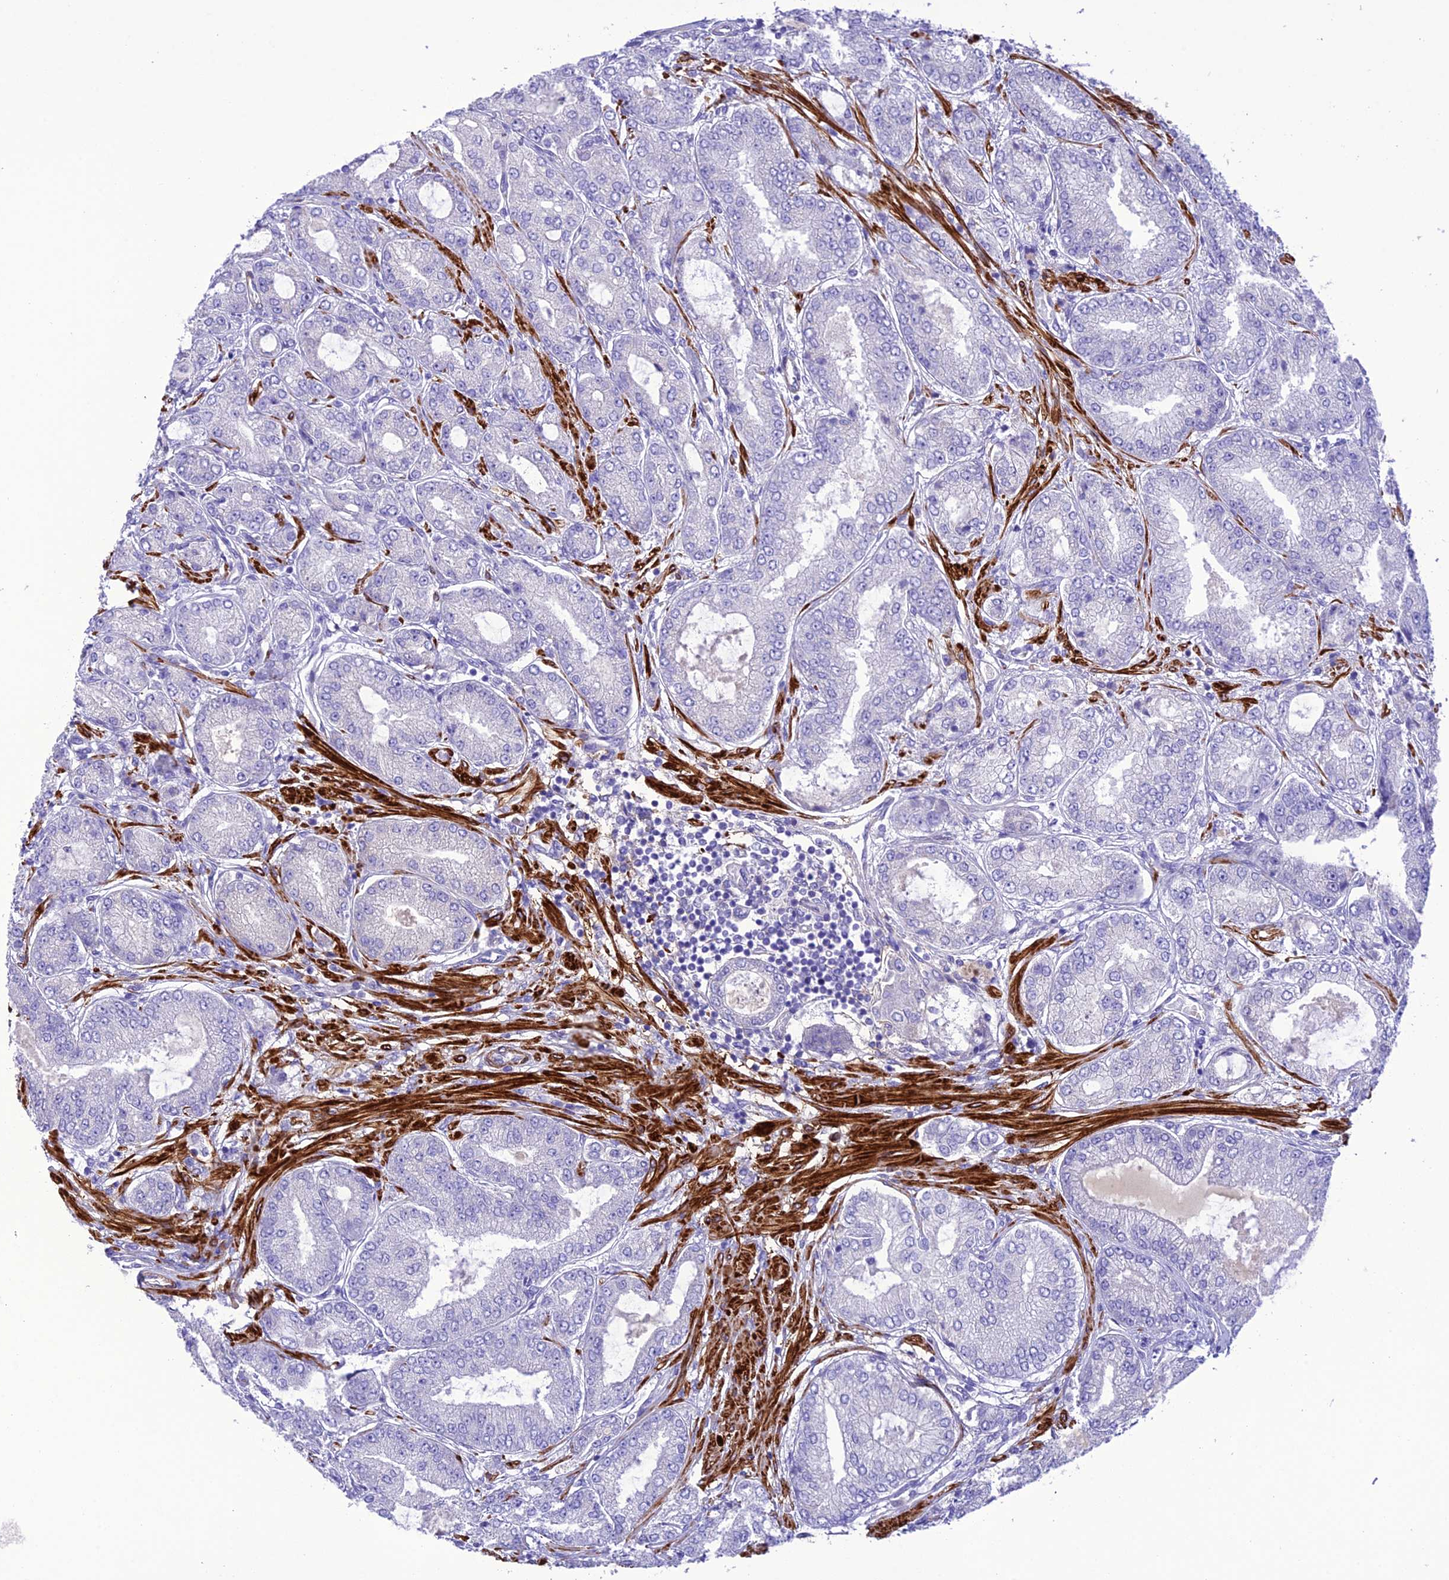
{"staining": {"intensity": "negative", "quantity": "none", "location": "none"}, "tissue": "prostate cancer", "cell_type": "Tumor cells", "image_type": "cancer", "snomed": [{"axis": "morphology", "description": "Adenocarcinoma, High grade"}, {"axis": "topography", "description": "Prostate"}], "caption": "This photomicrograph is of prostate high-grade adenocarcinoma stained with immunohistochemistry to label a protein in brown with the nuclei are counter-stained blue. There is no positivity in tumor cells.", "gene": "FRA10AC1", "patient": {"sex": "male", "age": 71}}